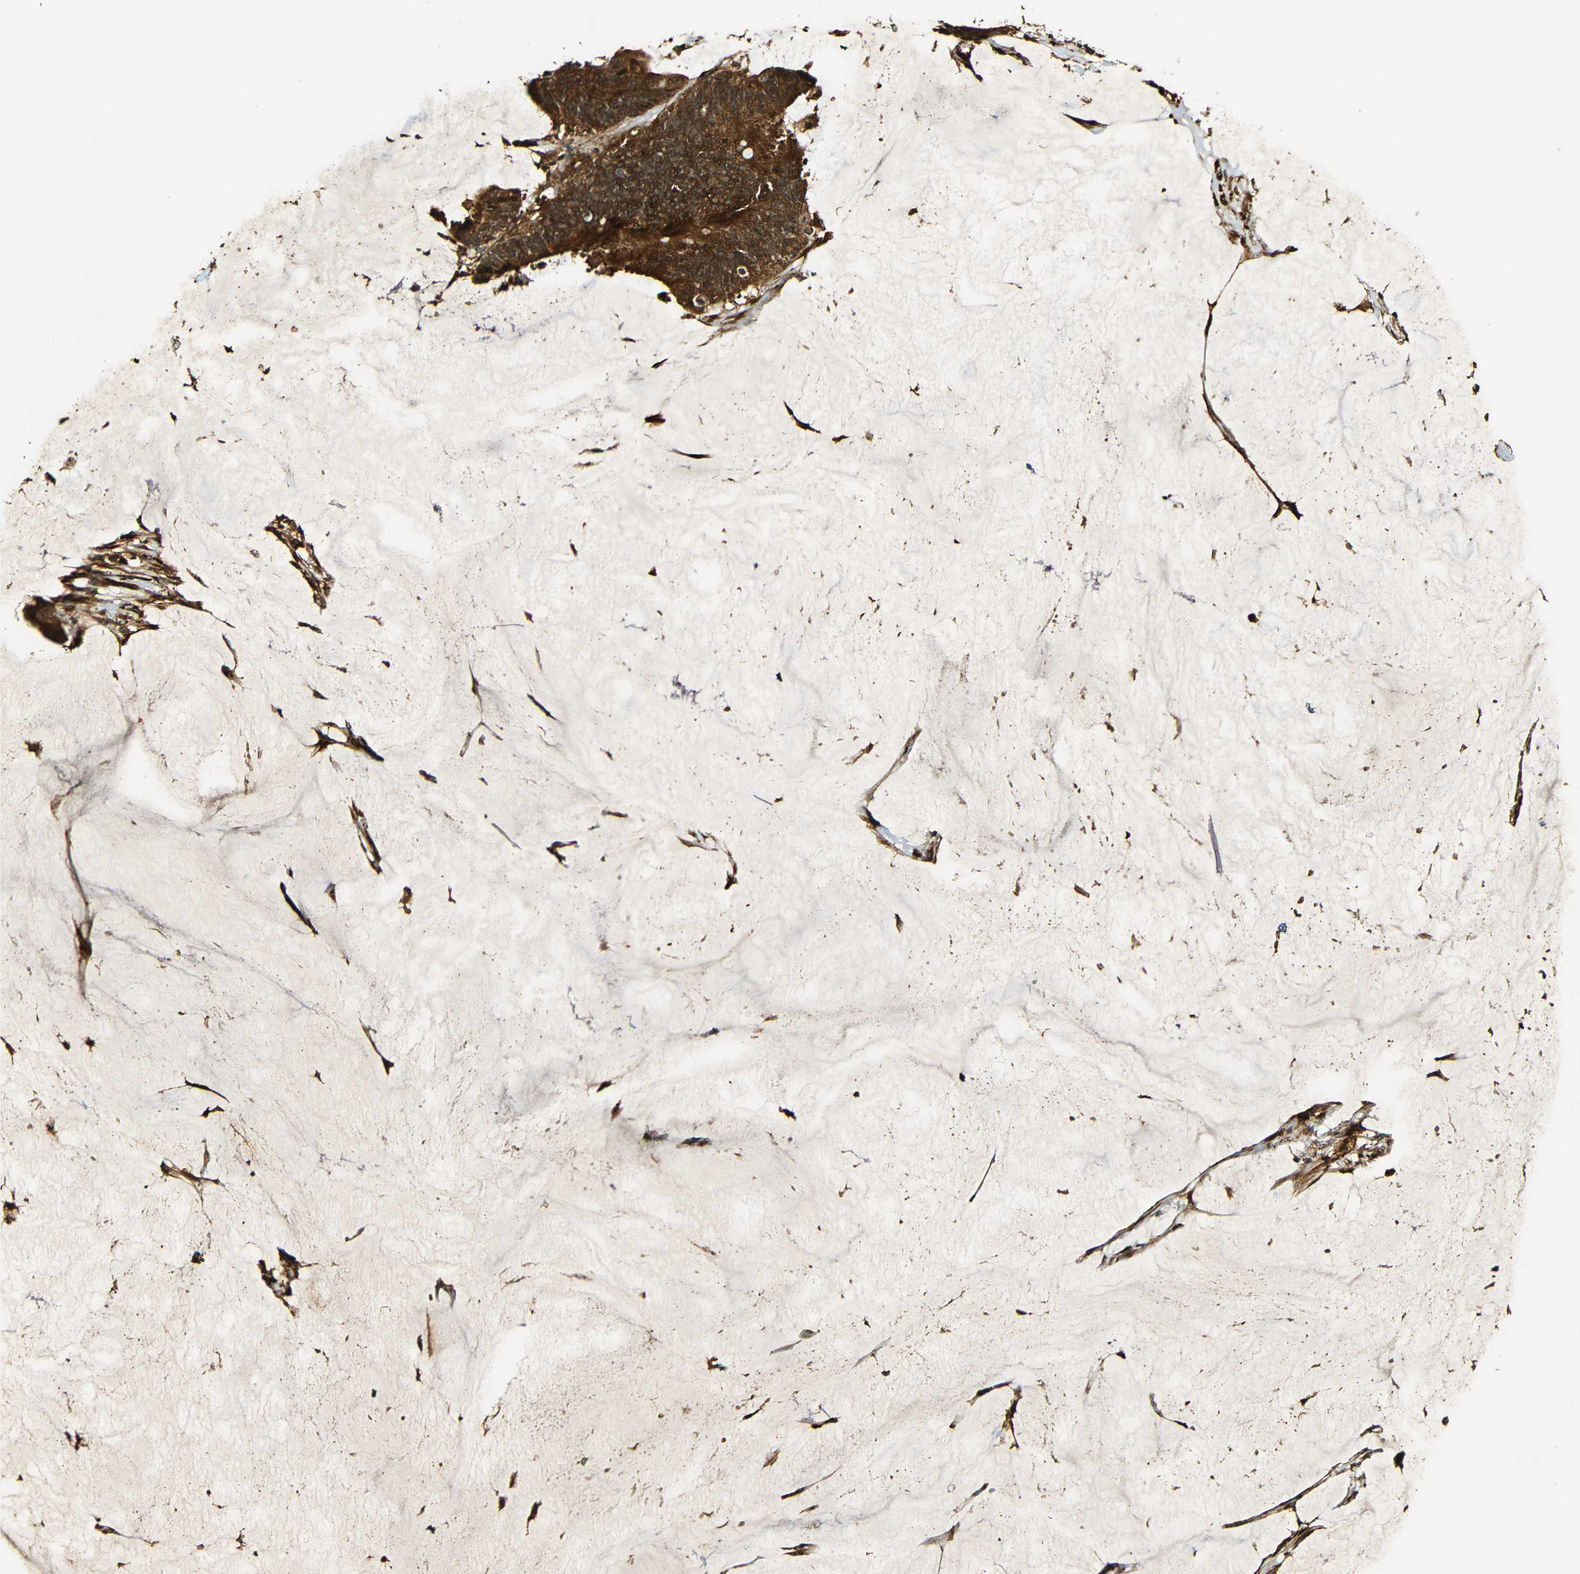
{"staining": {"intensity": "strong", "quantity": ">75%", "location": "cytoplasmic/membranous"}, "tissue": "colorectal cancer", "cell_type": "Tumor cells", "image_type": "cancer", "snomed": [{"axis": "morphology", "description": "Adenocarcinoma, NOS"}, {"axis": "topography", "description": "Rectum"}], "caption": "Protein expression analysis of human colorectal adenocarcinoma reveals strong cytoplasmic/membranous staining in about >75% of tumor cells. (DAB (3,3'-diaminobenzidine) IHC with brightfield microscopy, high magnification).", "gene": "CASP8", "patient": {"sex": "female", "age": 66}}